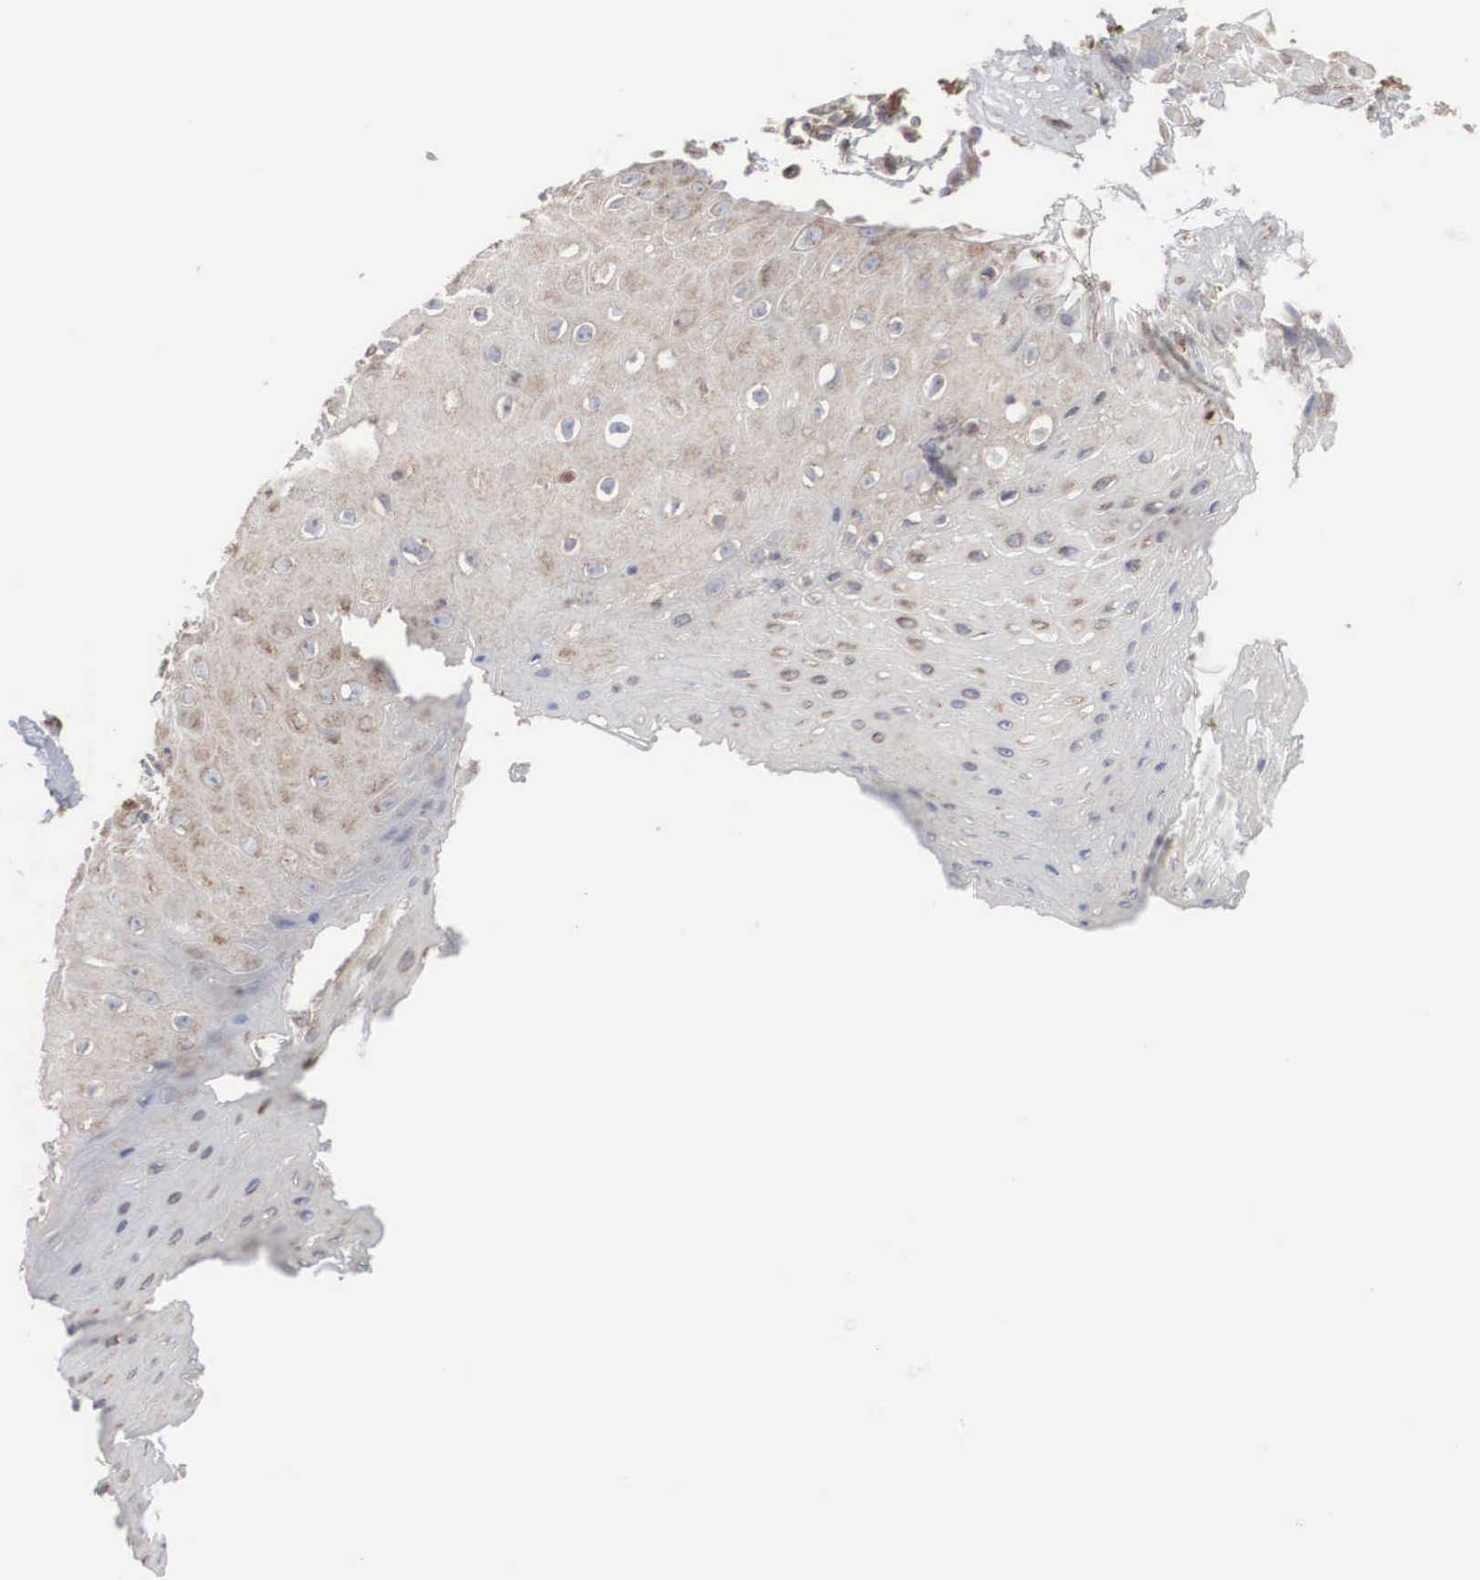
{"staining": {"intensity": "moderate", "quantity": ">75%", "location": "cytoplasmic/membranous"}, "tissue": "skin", "cell_type": "Epidermal cells", "image_type": "normal", "snomed": [{"axis": "morphology", "description": "Normal tissue, NOS"}, {"axis": "topography", "description": "Skin"}, {"axis": "topography", "description": "Anal"}], "caption": "Skin stained with IHC shows moderate cytoplasmic/membranous staining in about >75% of epidermal cells. (brown staining indicates protein expression, while blue staining denotes nuclei).", "gene": "CTAGE15", "patient": {"sex": "male", "age": 61}}